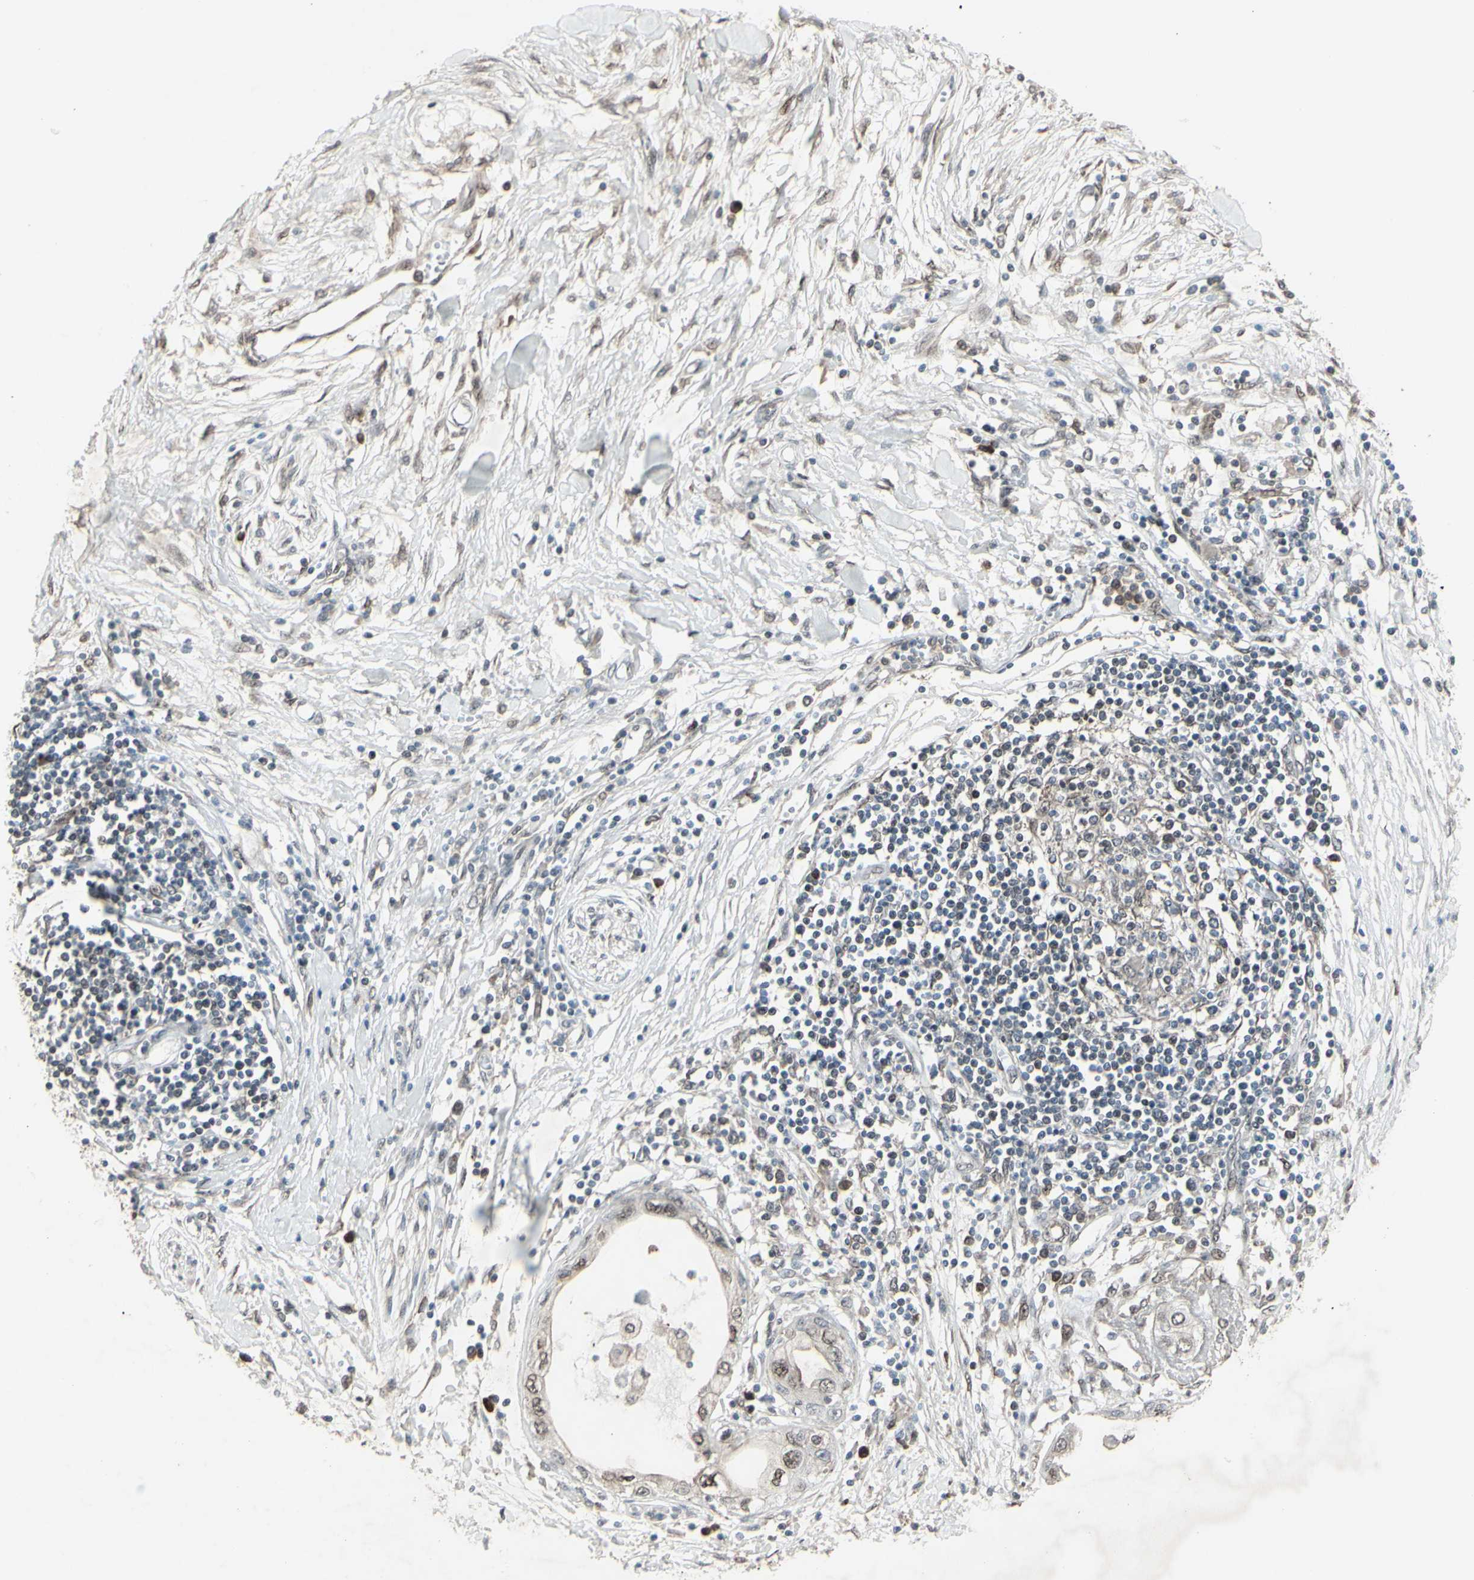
{"staining": {"intensity": "weak", "quantity": "<25%", "location": "nuclear"}, "tissue": "pancreatic cancer", "cell_type": "Tumor cells", "image_type": "cancer", "snomed": [{"axis": "morphology", "description": "Adenocarcinoma, NOS"}, {"axis": "topography", "description": "Pancreas"}], "caption": "Pancreatic cancer stained for a protein using IHC shows no positivity tumor cells.", "gene": "CD33", "patient": {"sex": "female", "age": 70}}